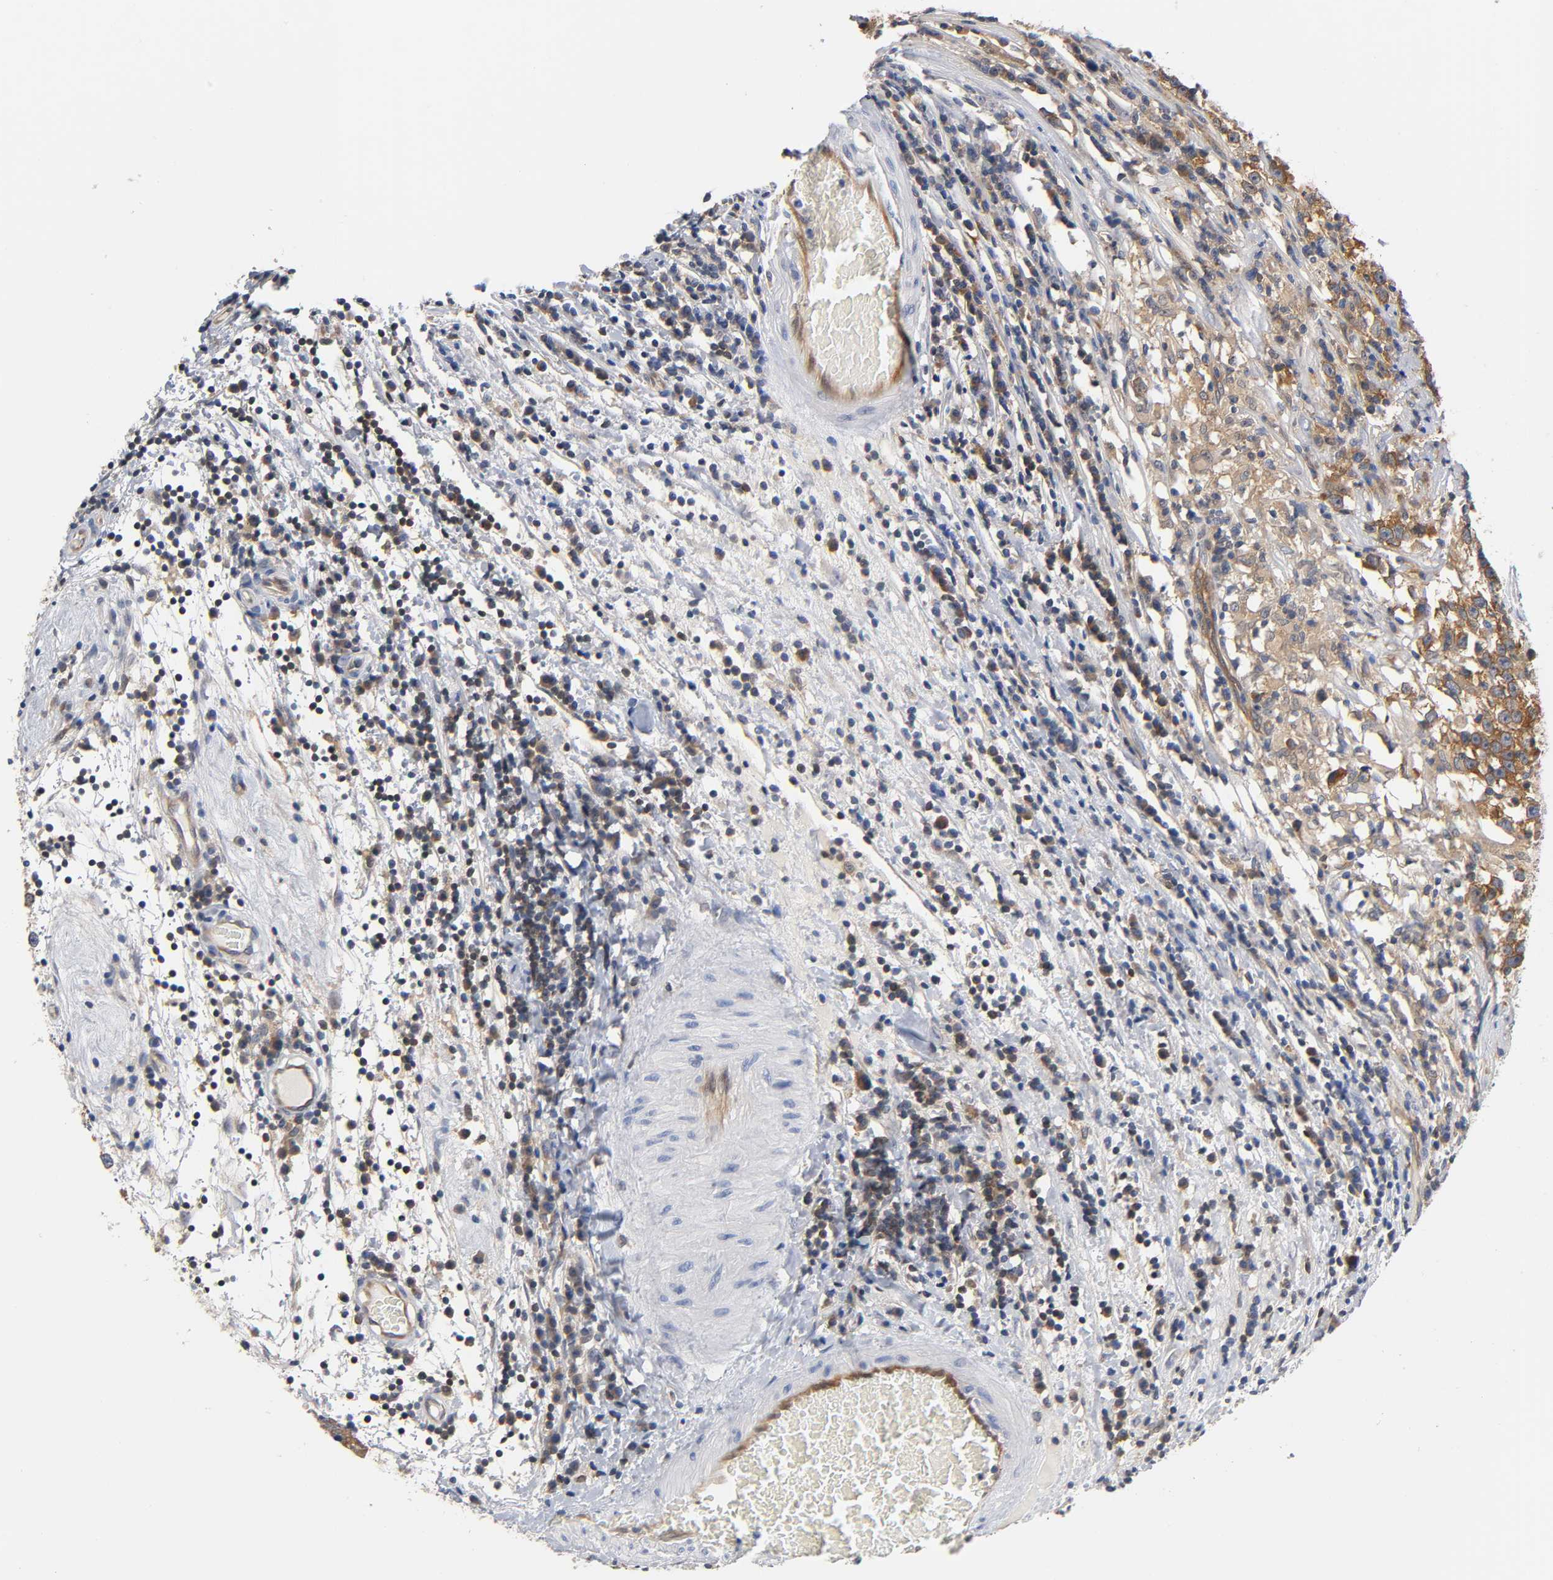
{"staining": {"intensity": "moderate", "quantity": ">75%", "location": "cytoplasmic/membranous"}, "tissue": "testis cancer", "cell_type": "Tumor cells", "image_type": "cancer", "snomed": [{"axis": "morphology", "description": "Seminoma, NOS"}, {"axis": "topography", "description": "Testis"}], "caption": "Immunohistochemical staining of human testis seminoma shows medium levels of moderate cytoplasmic/membranous protein expression in approximately >75% of tumor cells.", "gene": "FYN", "patient": {"sex": "male", "age": 43}}